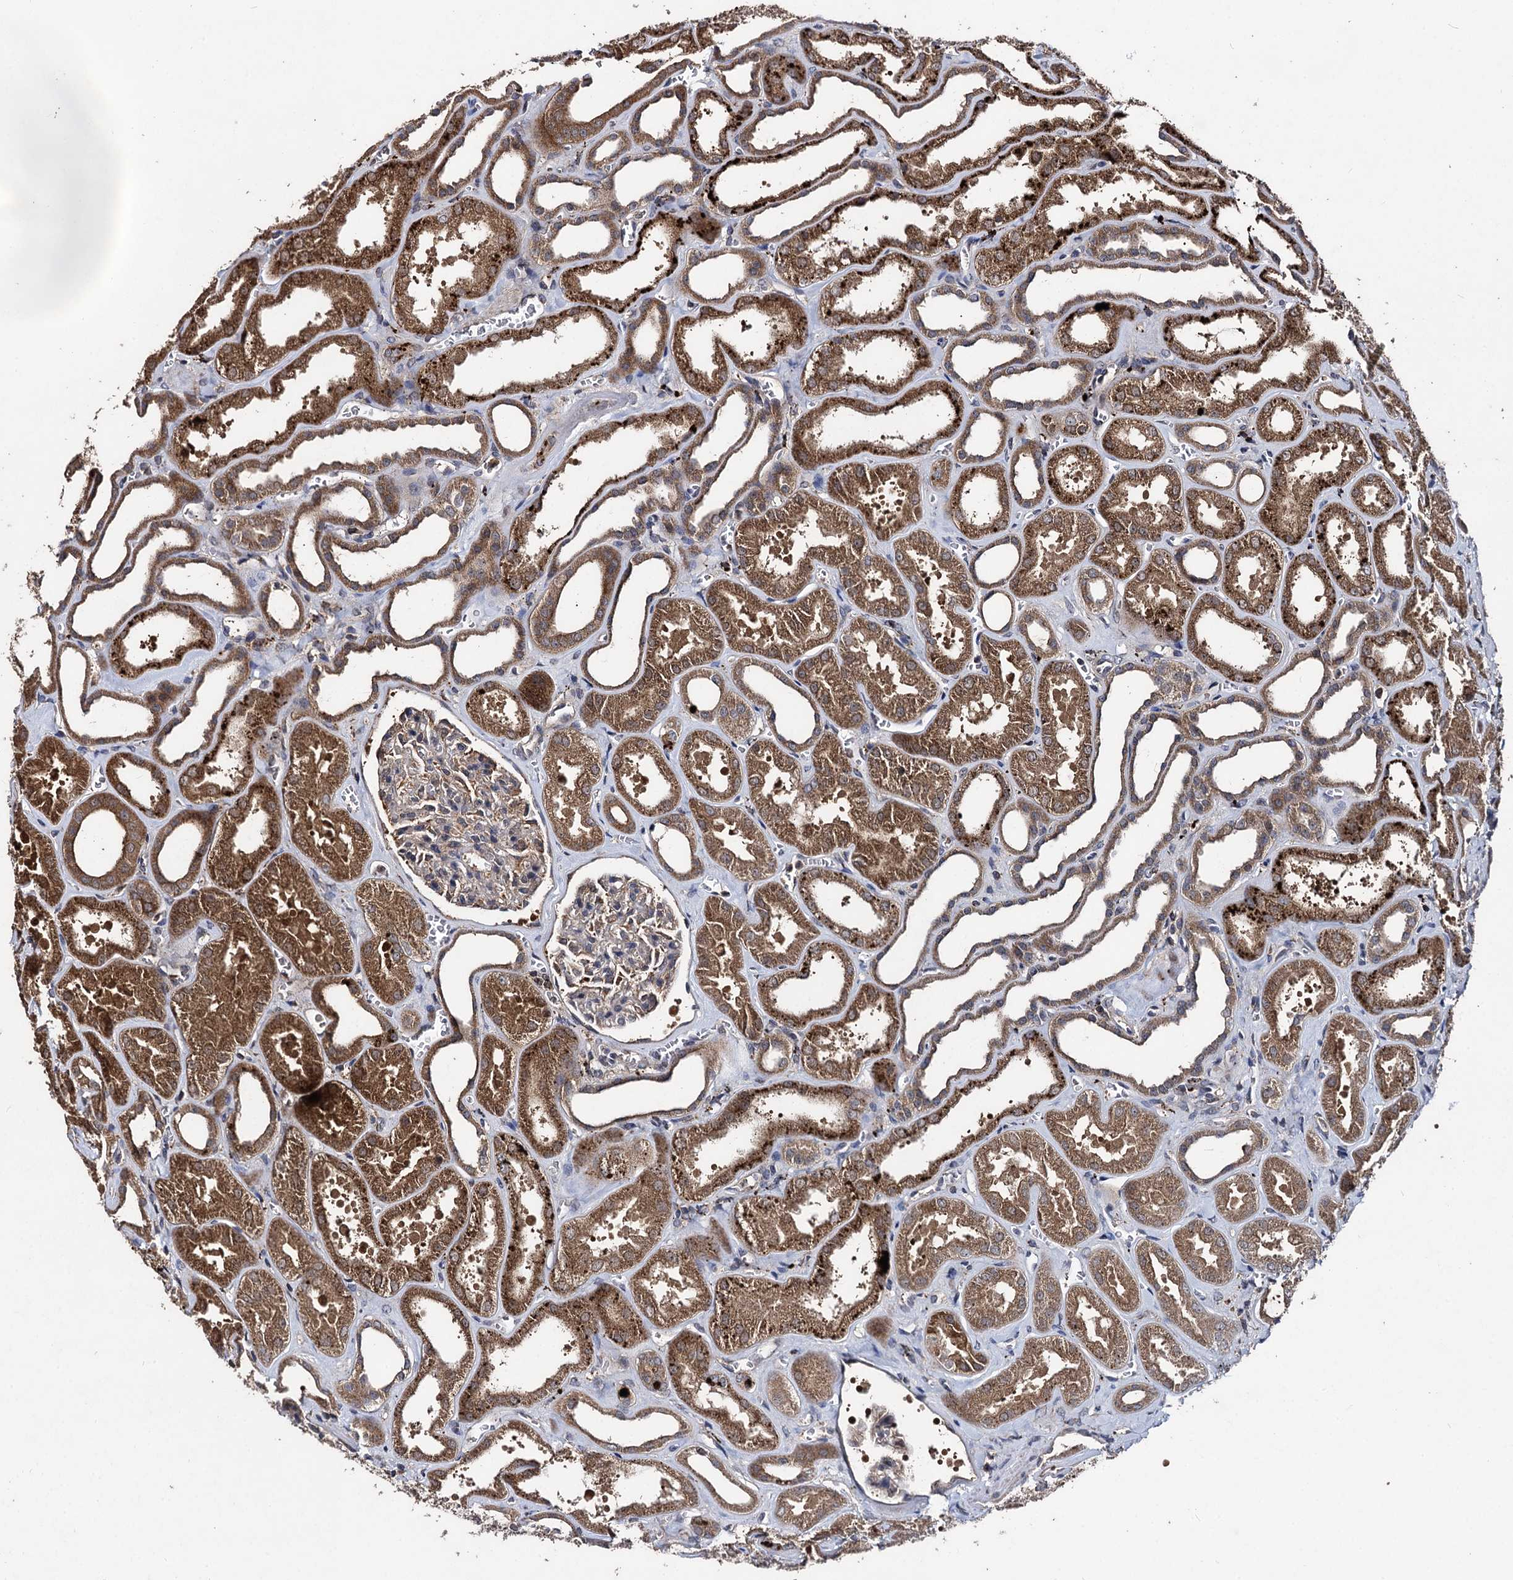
{"staining": {"intensity": "negative", "quantity": "none", "location": "none"}, "tissue": "kidney", "cell_type": "Cells in glomeruli", "image_type": "normal", "snomed": [{"axis": "morphology", "description": "Normal tissue, NOS"}, {"axis": "morphology", "description": "Adenocarcinoma, NOS"}, {"axis": "topography", "description": "Kidney"}], "caption": "This is a micrograph of immunohistochemistry (IHC) staining of normal kidney, which shows no expression in cells in glomeruli. (DAB immunohistochemistry (IHC) visualized using brightfield microscopy, high magnification).", "gene": "BCL2L2", "patient": {"sex": "female", "age": 68}}